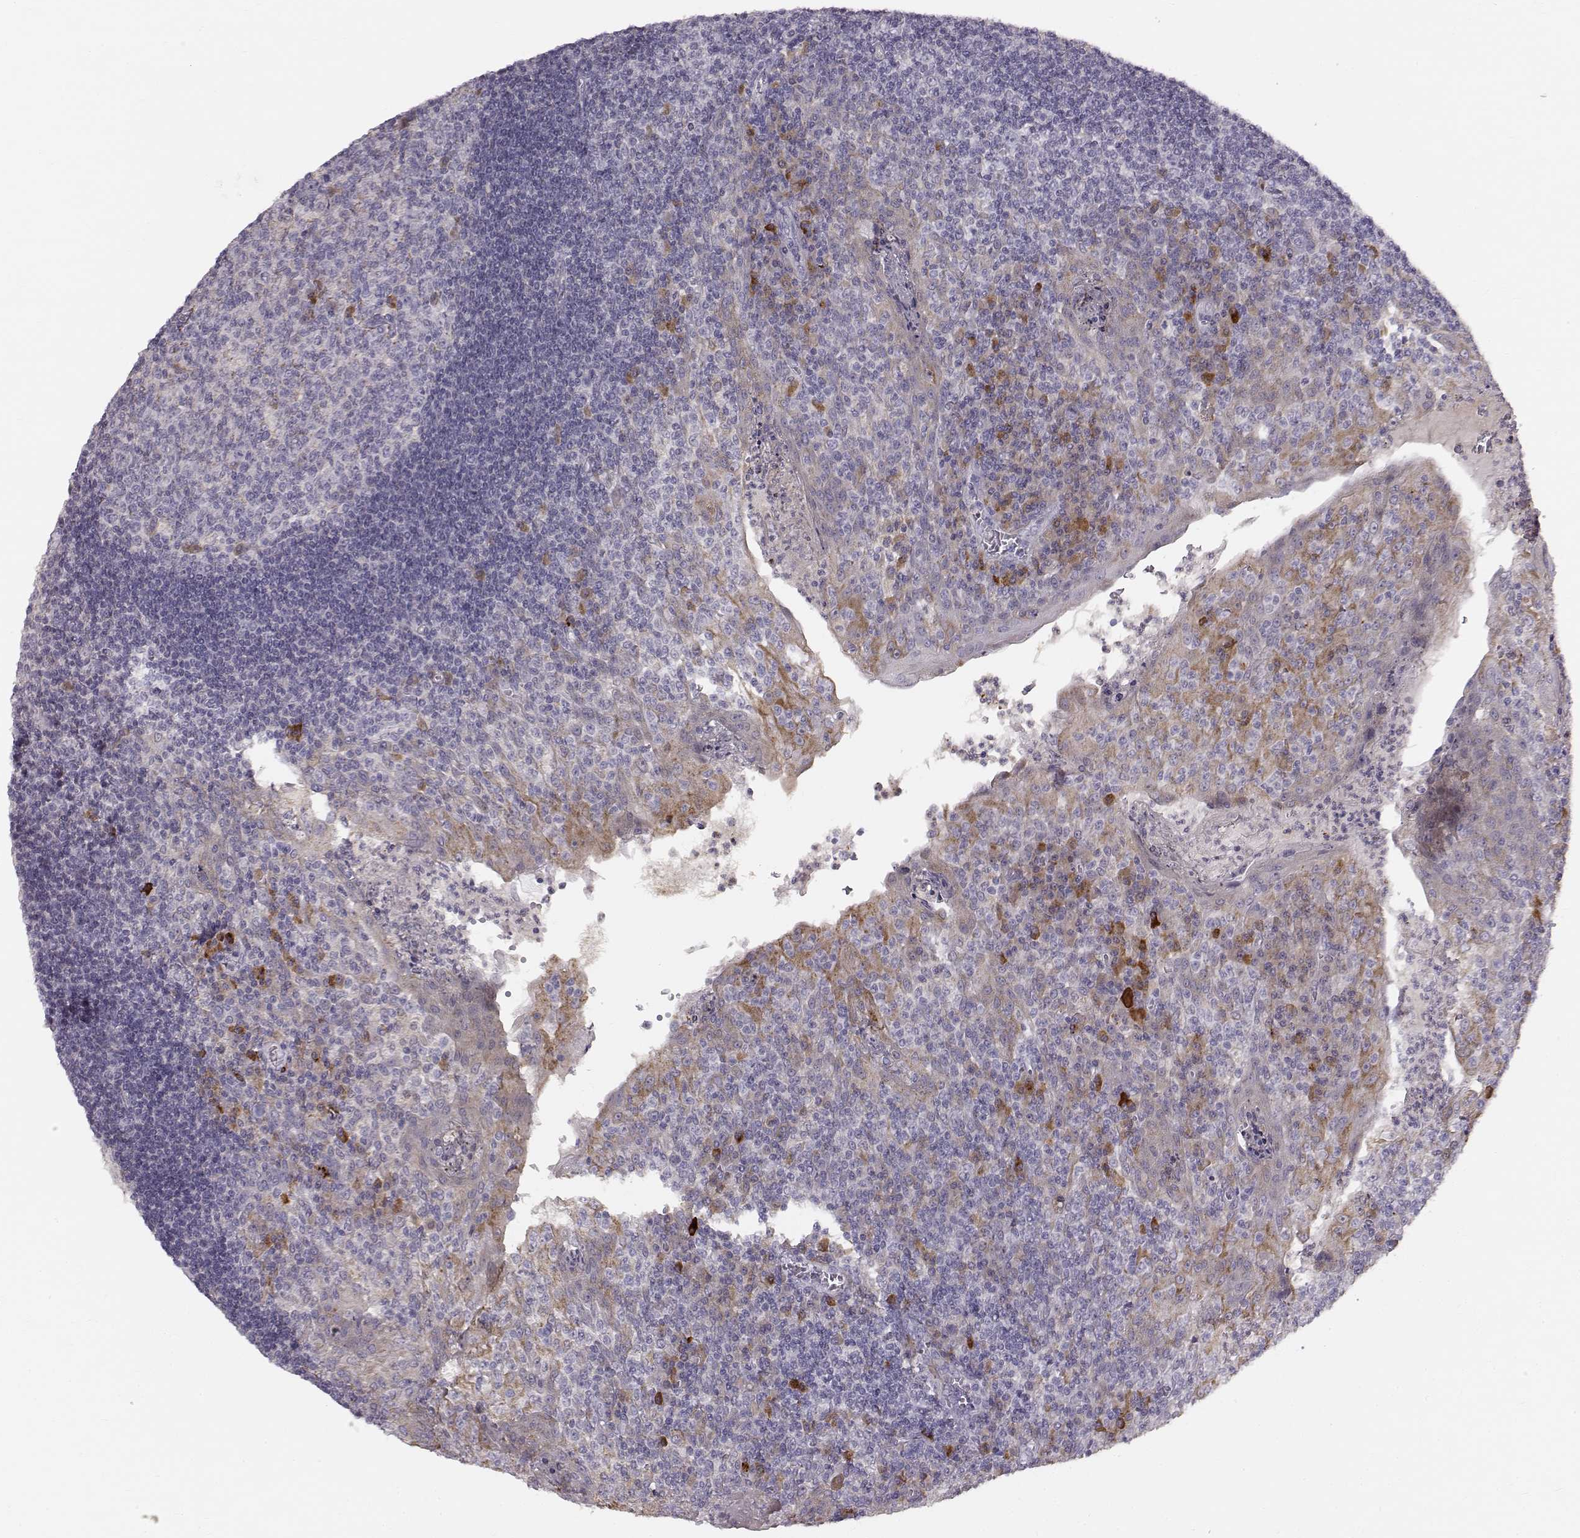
{"staining": {"intensity": "negative", "quantity": "none", "location": "none"}, "tissue": "tonsil", "cell_type": "Germinal center cells", "image_type": "normal", "snomed": [{"axis": "morphology", "description": "Normal tissue, NOS"}, {"axis": "topography", "description": "Tonsil"}], "caption": "IHC of normal human tonsil demonstrates no staining in germinal center cells.", "gene": "ACSL6", "patient": {"sex": "female", "age": 12}}